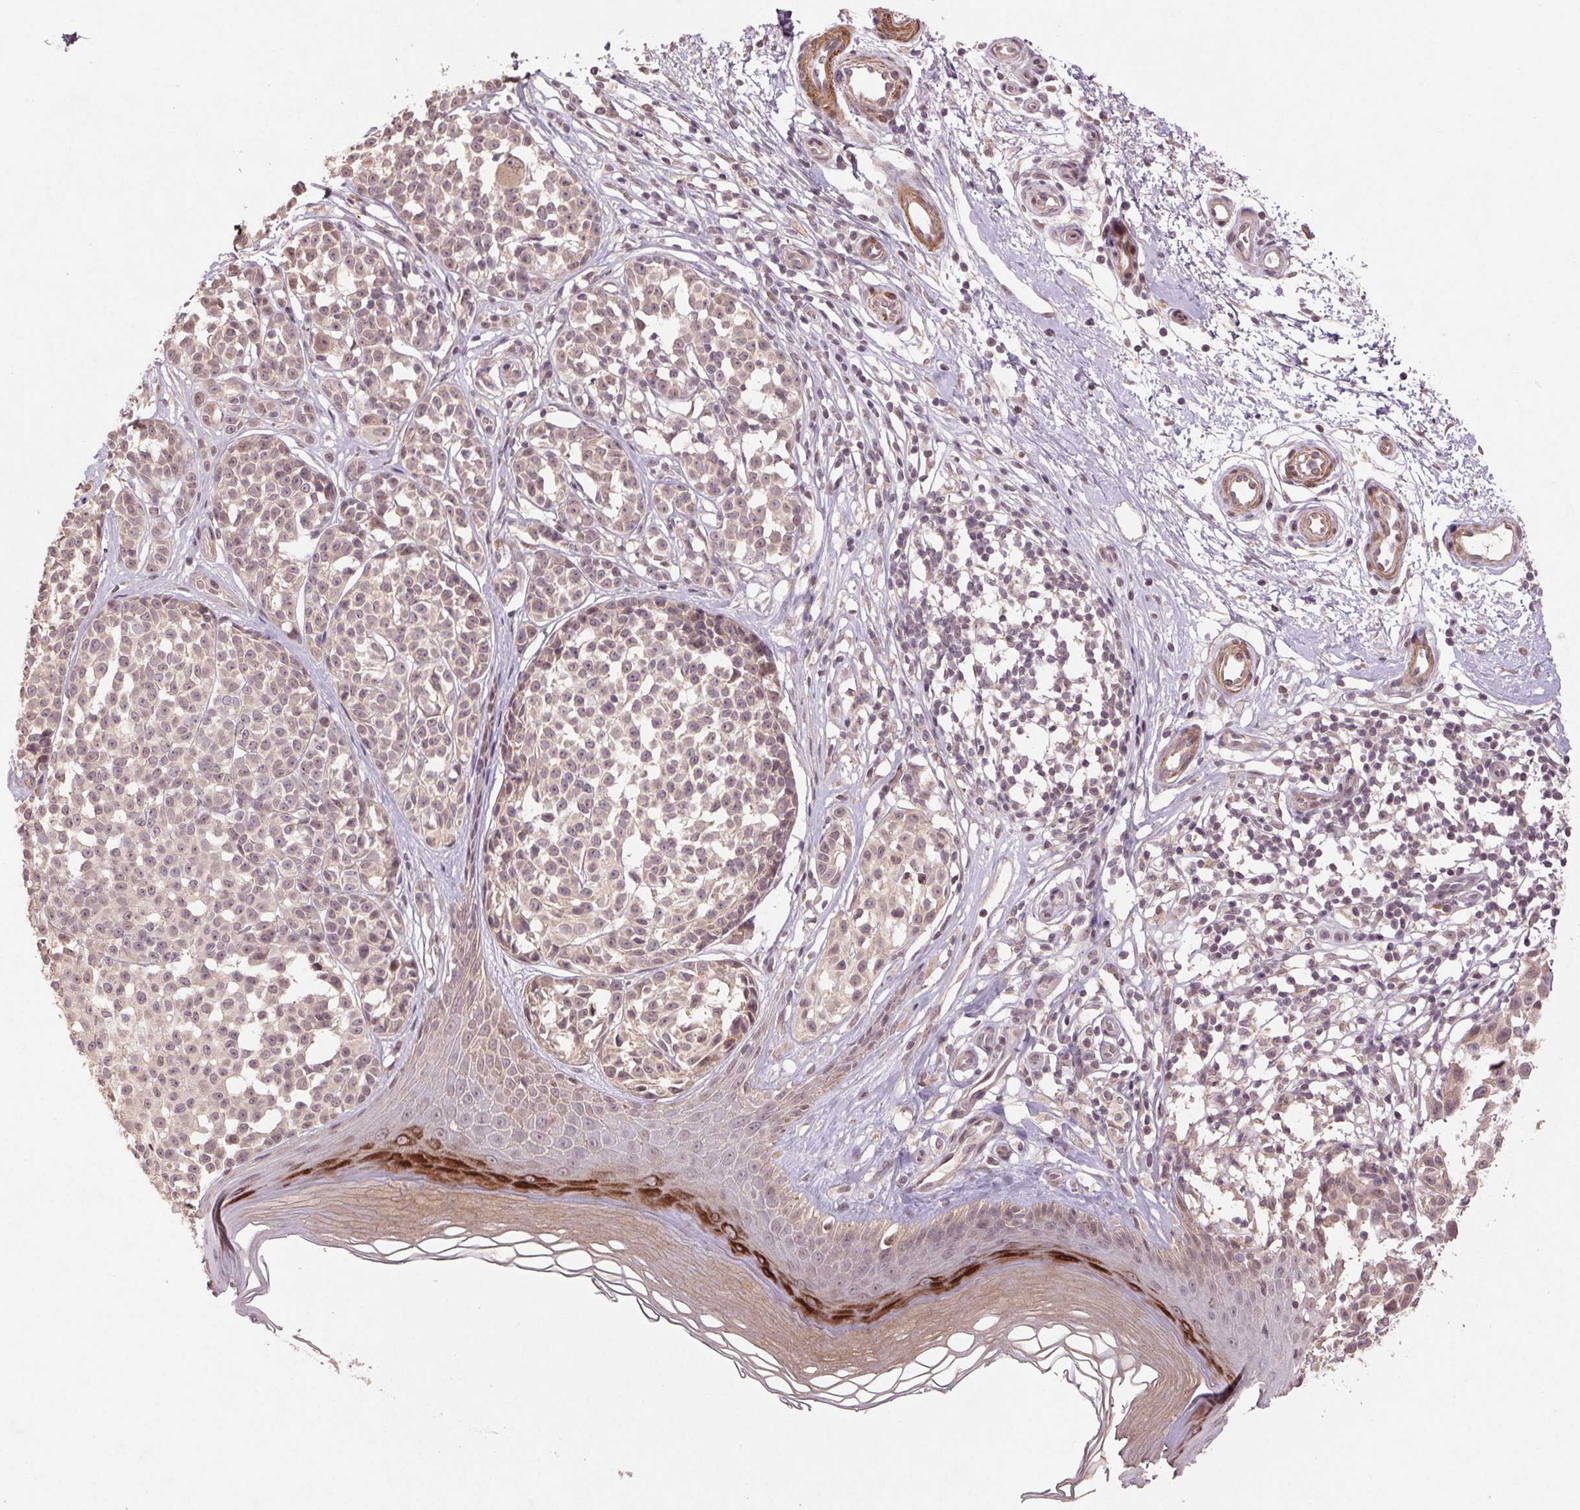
{"staining": {"intensity": "negative", "quantity": "none", "location": "none"}, "tissue": "melanoma", "cell_type": "Tumor cells", "image_type": "cancer", "snomed": [{"axis": "morphology", "description": "Malignant melanoma, NOS"}, {"axis": "topography", "description": "Skin"}], "caption": "This is a photomicrograph of immunohistochemistry (IHC) staining of malignant melanoma, which shows no expression in tumor cells. Nuclei are stained in blue.", "gene": "SMLR1", "patient": {"sex": "female", "age": 90}}